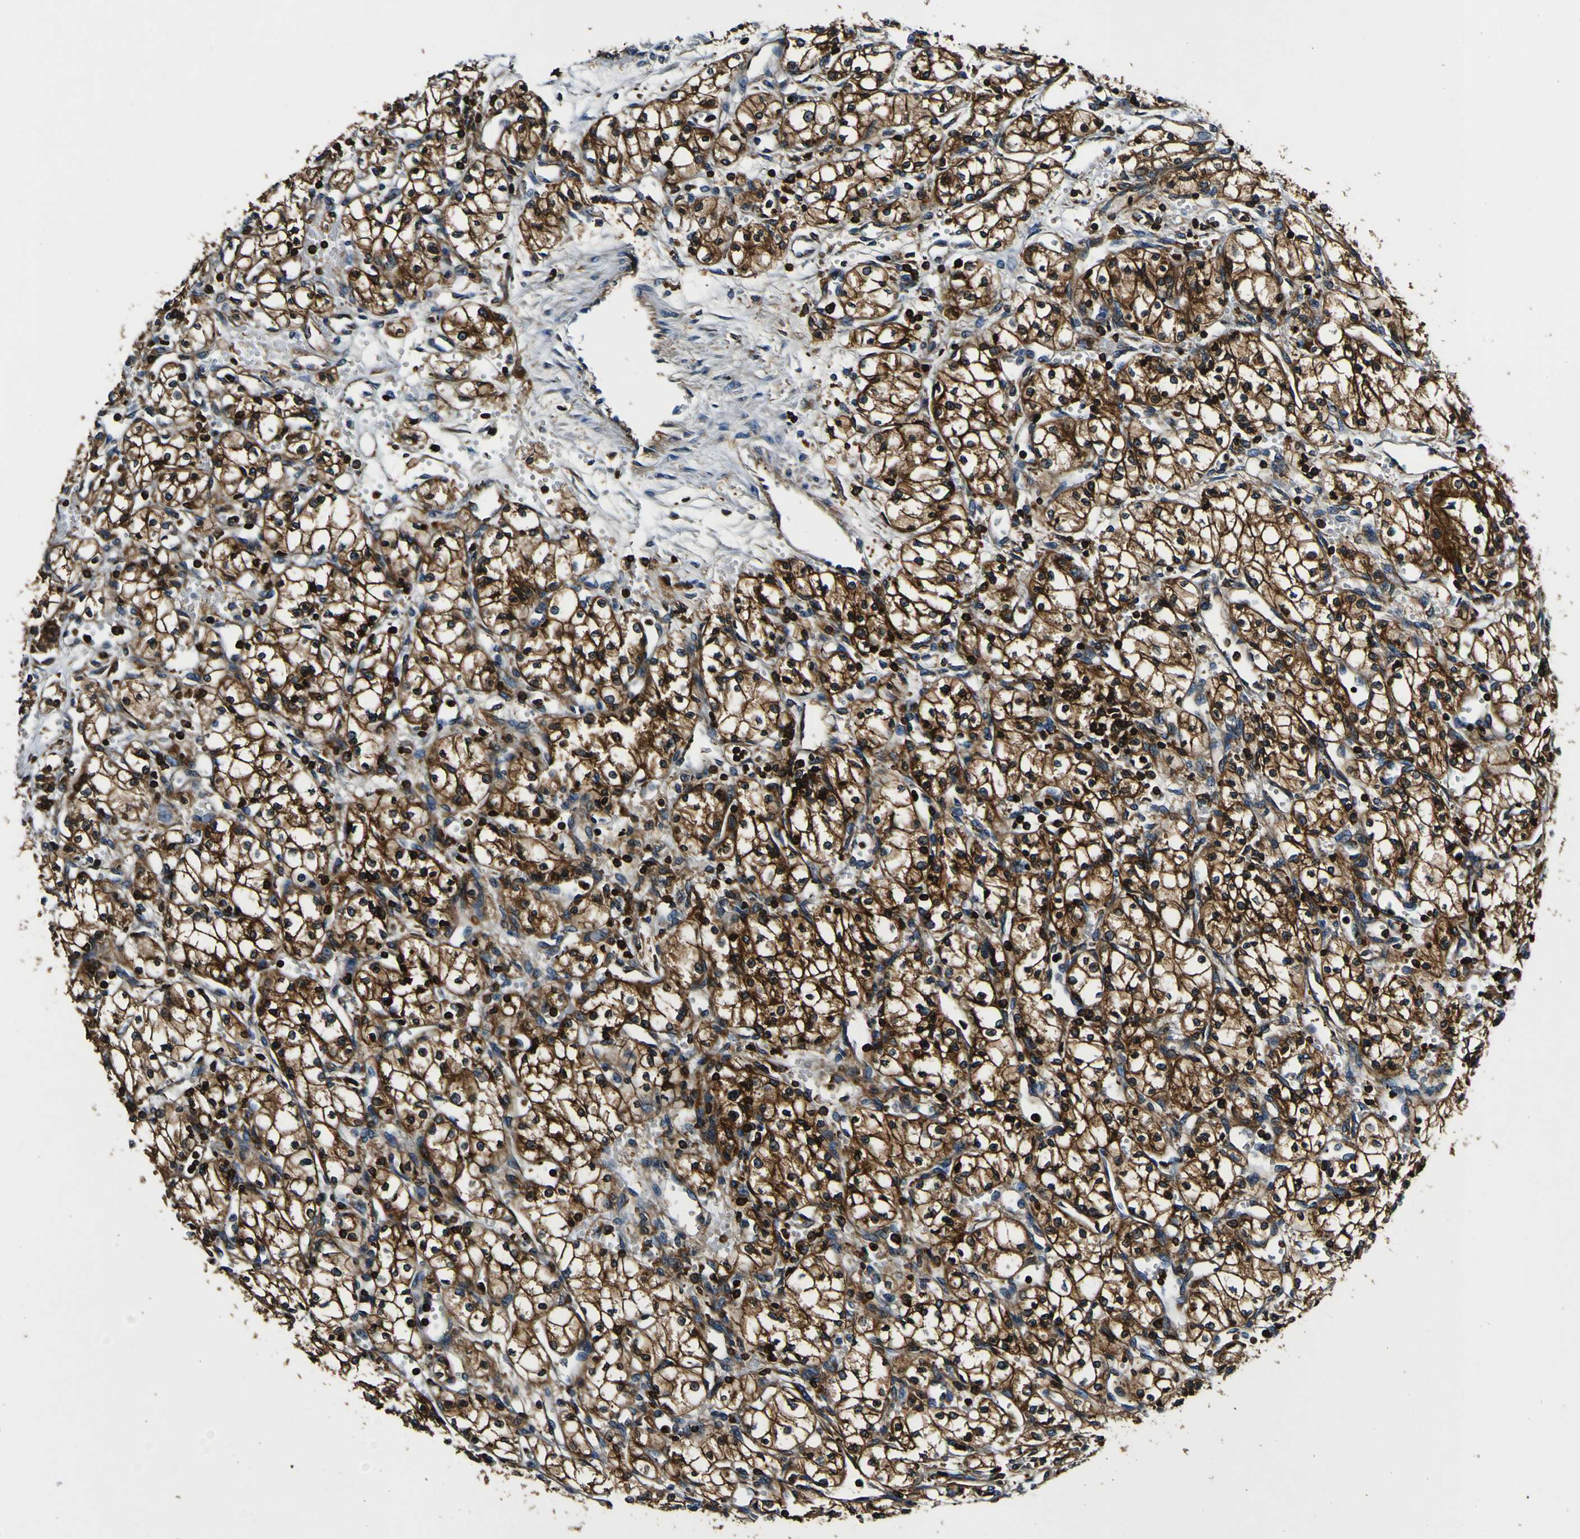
{"staining": {"intensity": "strong", "quantity": ">75%", "location": "cytoplasmic/membranous"}, "tissue": "renal cancer", "cell_type": "Tumor cells", "image_type": "cancer", "snomed": [{"axis": "morphology", "description": "Normal tissue, NOS"}, {"axis": "morphology", "description": "Adenocarcinoma, NOS"}, {"axis": "topography", "description": "Kidney"}], "caption": "Immunohistochemistry (IHC) (DAB) staining of human renal cancer (adenocarcinoma) exhibits strong cytoplasmic/membranous protein positivity in approximately >75% of tumor cells.", "gene": "RHOT2", "patient": {"sex": "male", "age": 59}}